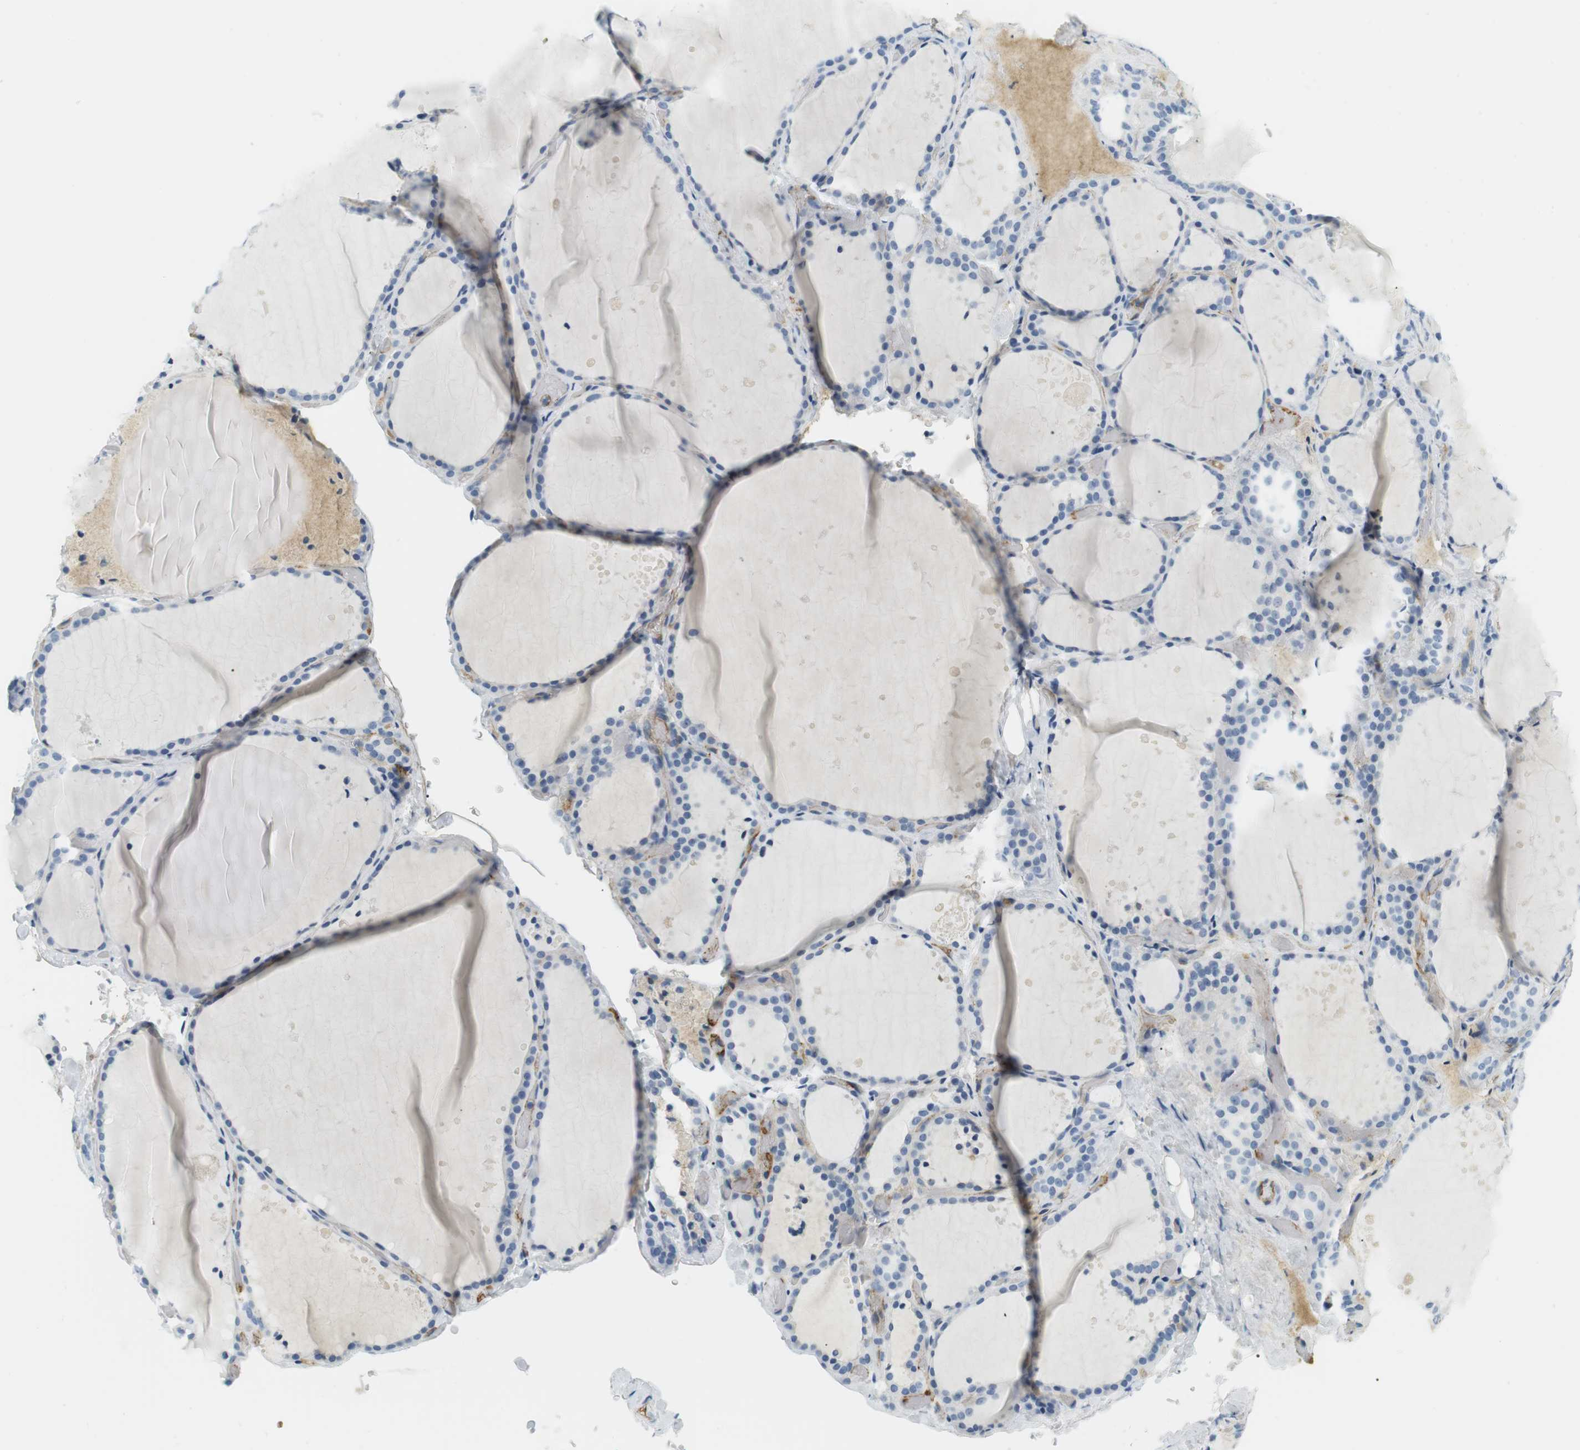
{"staining": {"intensity": "negative", "quantity": "none", "location": "none"}, "tissue": "thyroid gland", "cell_type": "Glandular cells", "image_type": "normal", "snomed": [{"axis": "morphology", "description": "Normal tissue, NOS"}, {"axis": "topography", "description": "Thyroid gland"}], "caption": "This photomicrograph is of unremarkable thyroid gland stained with immunohistochemistry to label a protein in brown with the nuclei are counter-stained blue. There is no staining in glandular cells. The staining is performed using DAB brown chromogen with nuclei counter-stained in using hematoxylin.", "gene": "APOB", "patient": {"sex": "female", "age": 44}}